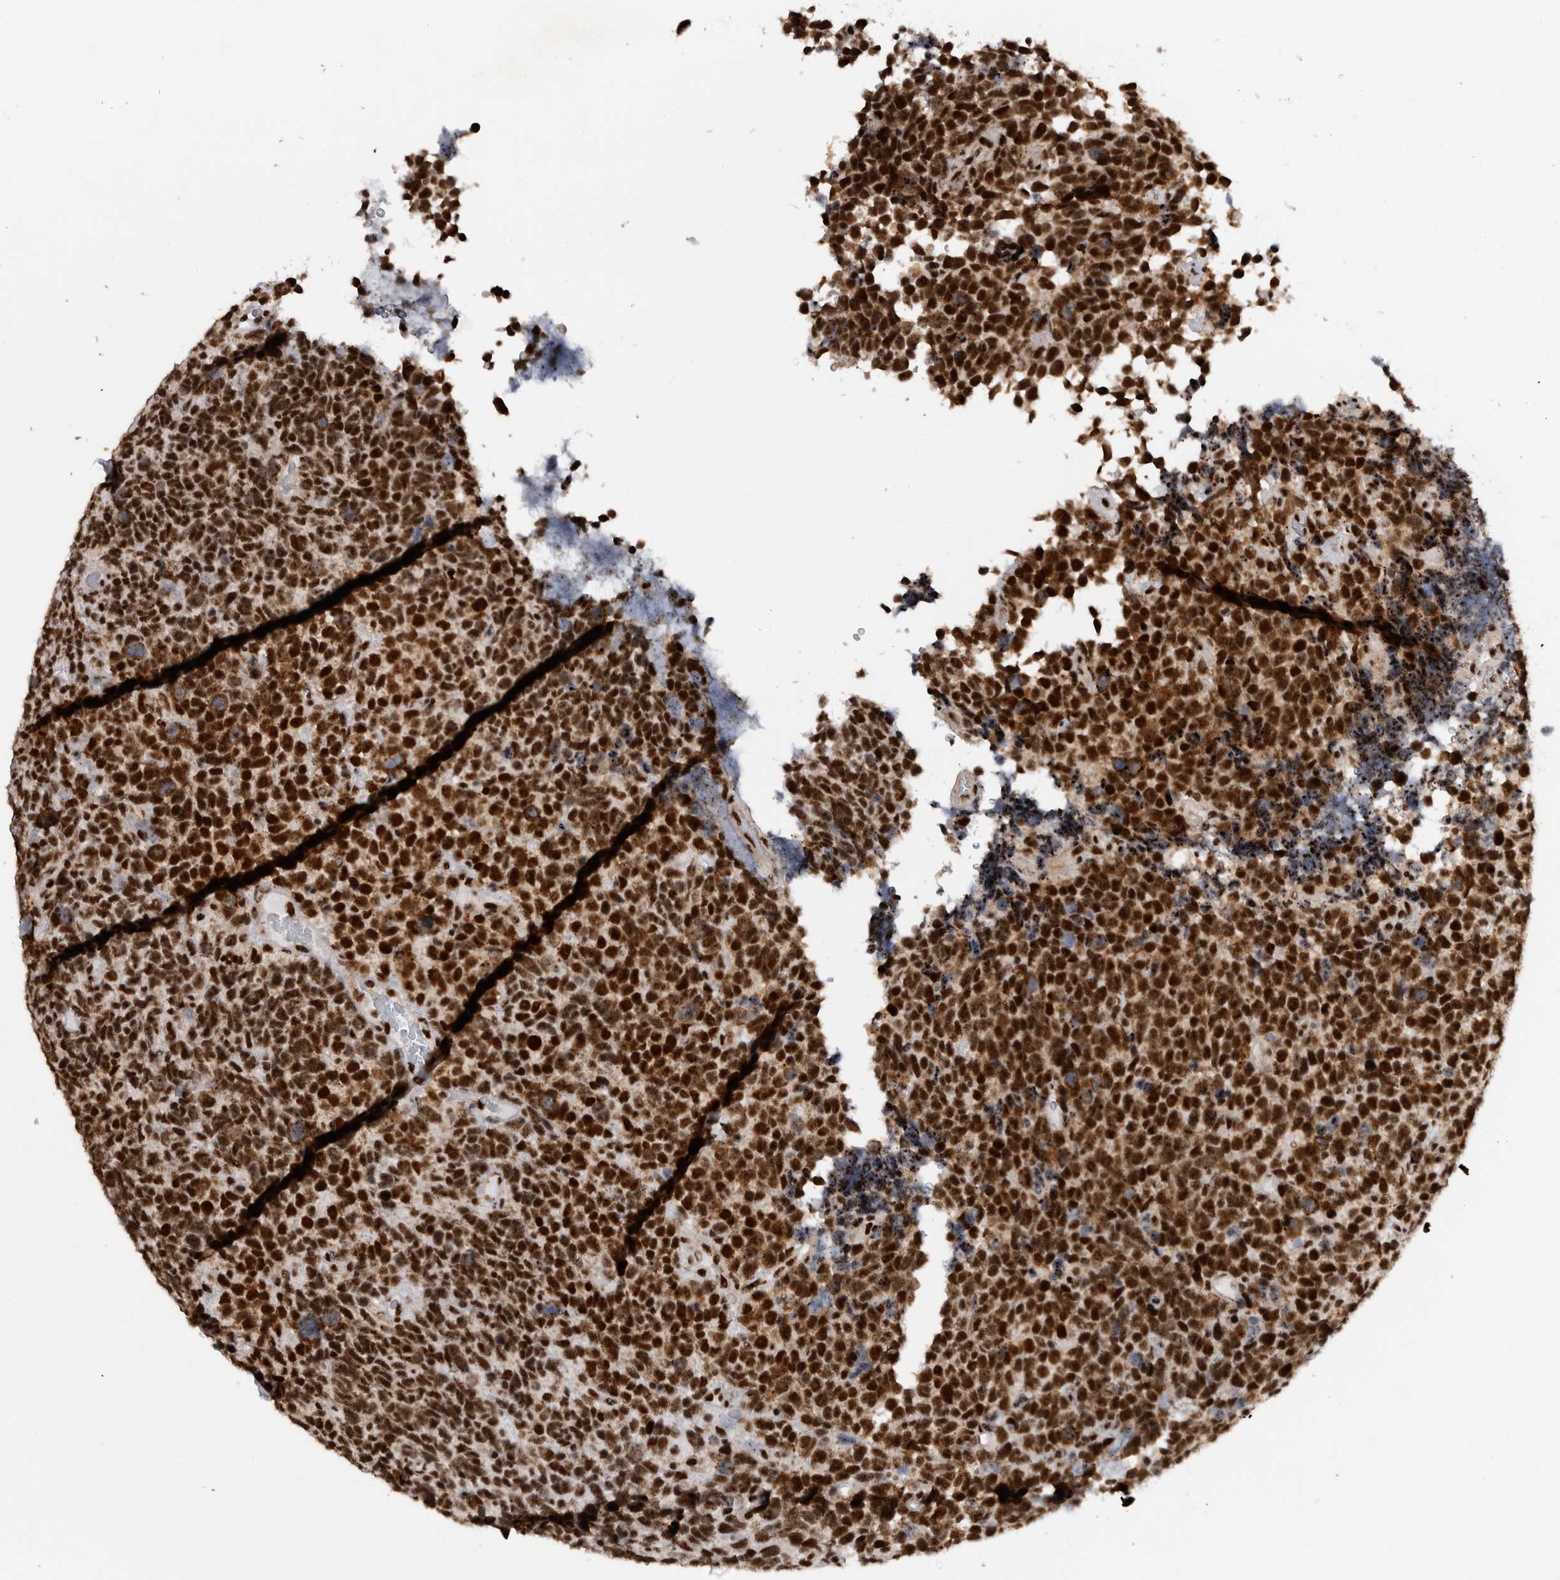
{"staining": {"intensity": "strong", "quantity": ">75%", "location": "nuclear"}, "tissue": "urothelial cancer", "cell_type": "Tumor cells", "image_type": "cancer", "snomed": [{"axis": "morphology", "description": "Urothelial carcinoma, High grade"}, {"axis": "topography", "description": "Urinary bladder"}], "caption": "Protein staining by immunohistochemistry (IHC) displays strong nuclear expression in approximately >75% of tumor cells in urothelial cancer. The protein of interest is shown in brown color, while the nuclei are stained blue.", "gene": "CDK11A", "patient": {"sex": "female", "age": 82}}